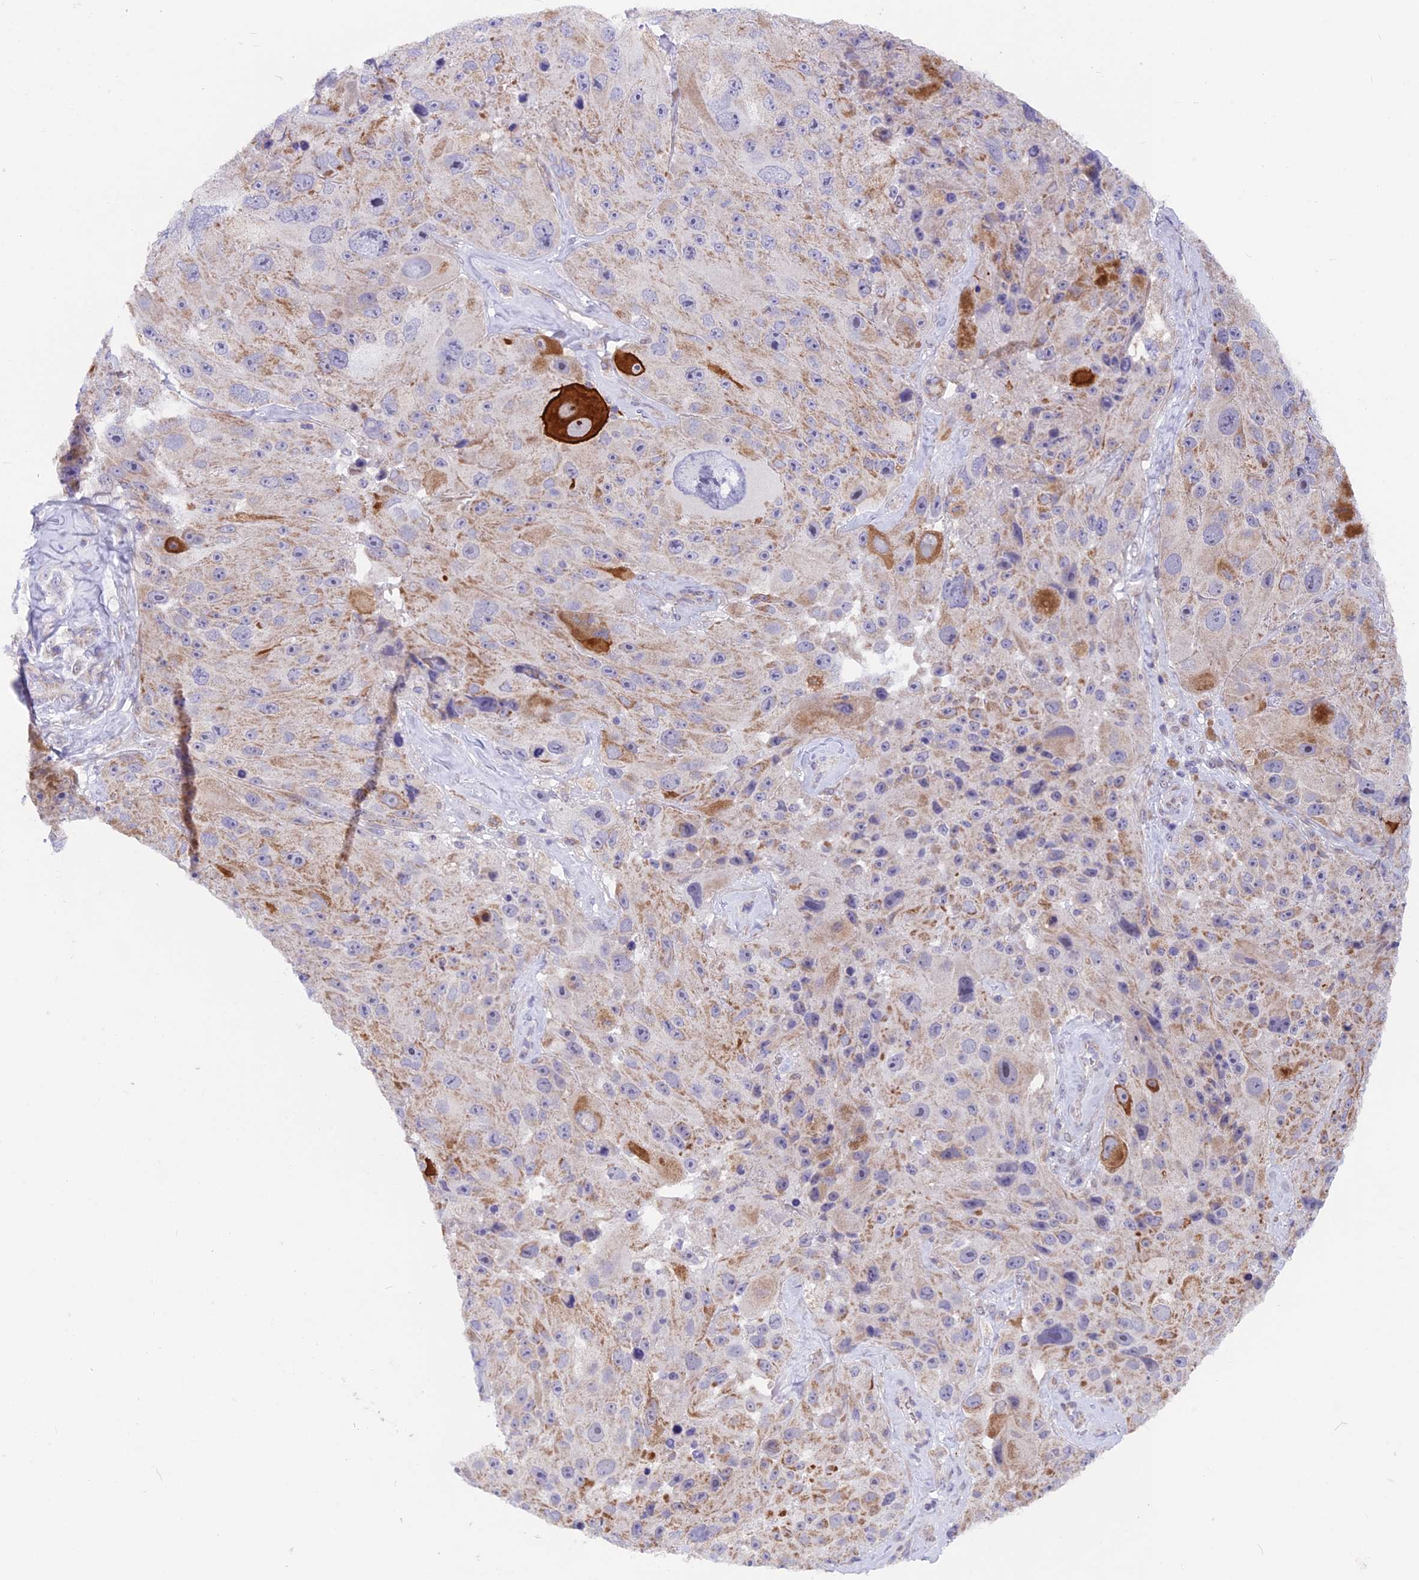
{"staining": {"intensity": "weak", "quantity": ">75%", "location": "cytoplasmic/membranous"}, "tissue": "melanoma", "cell_type": "Tumor cells", "image_type": "cancer", "snomed": [{"axis": "morphology", "description": "Malignant melanoma, Metastatic site"}, {"axis": "topography", "description": "Lymph node"}], "caption": "A high-resolution micrograph shows IHC staining of malignant melanoma (metastatic site), which reveals weak cytoplasmic/membranous positivity in approximately >75% of tumor cells. (DAB IHC, brown staining for protein, blue staining for nuclei).", "gene": "PLAC9", "patient": {"sex": "male", "age": 62}}